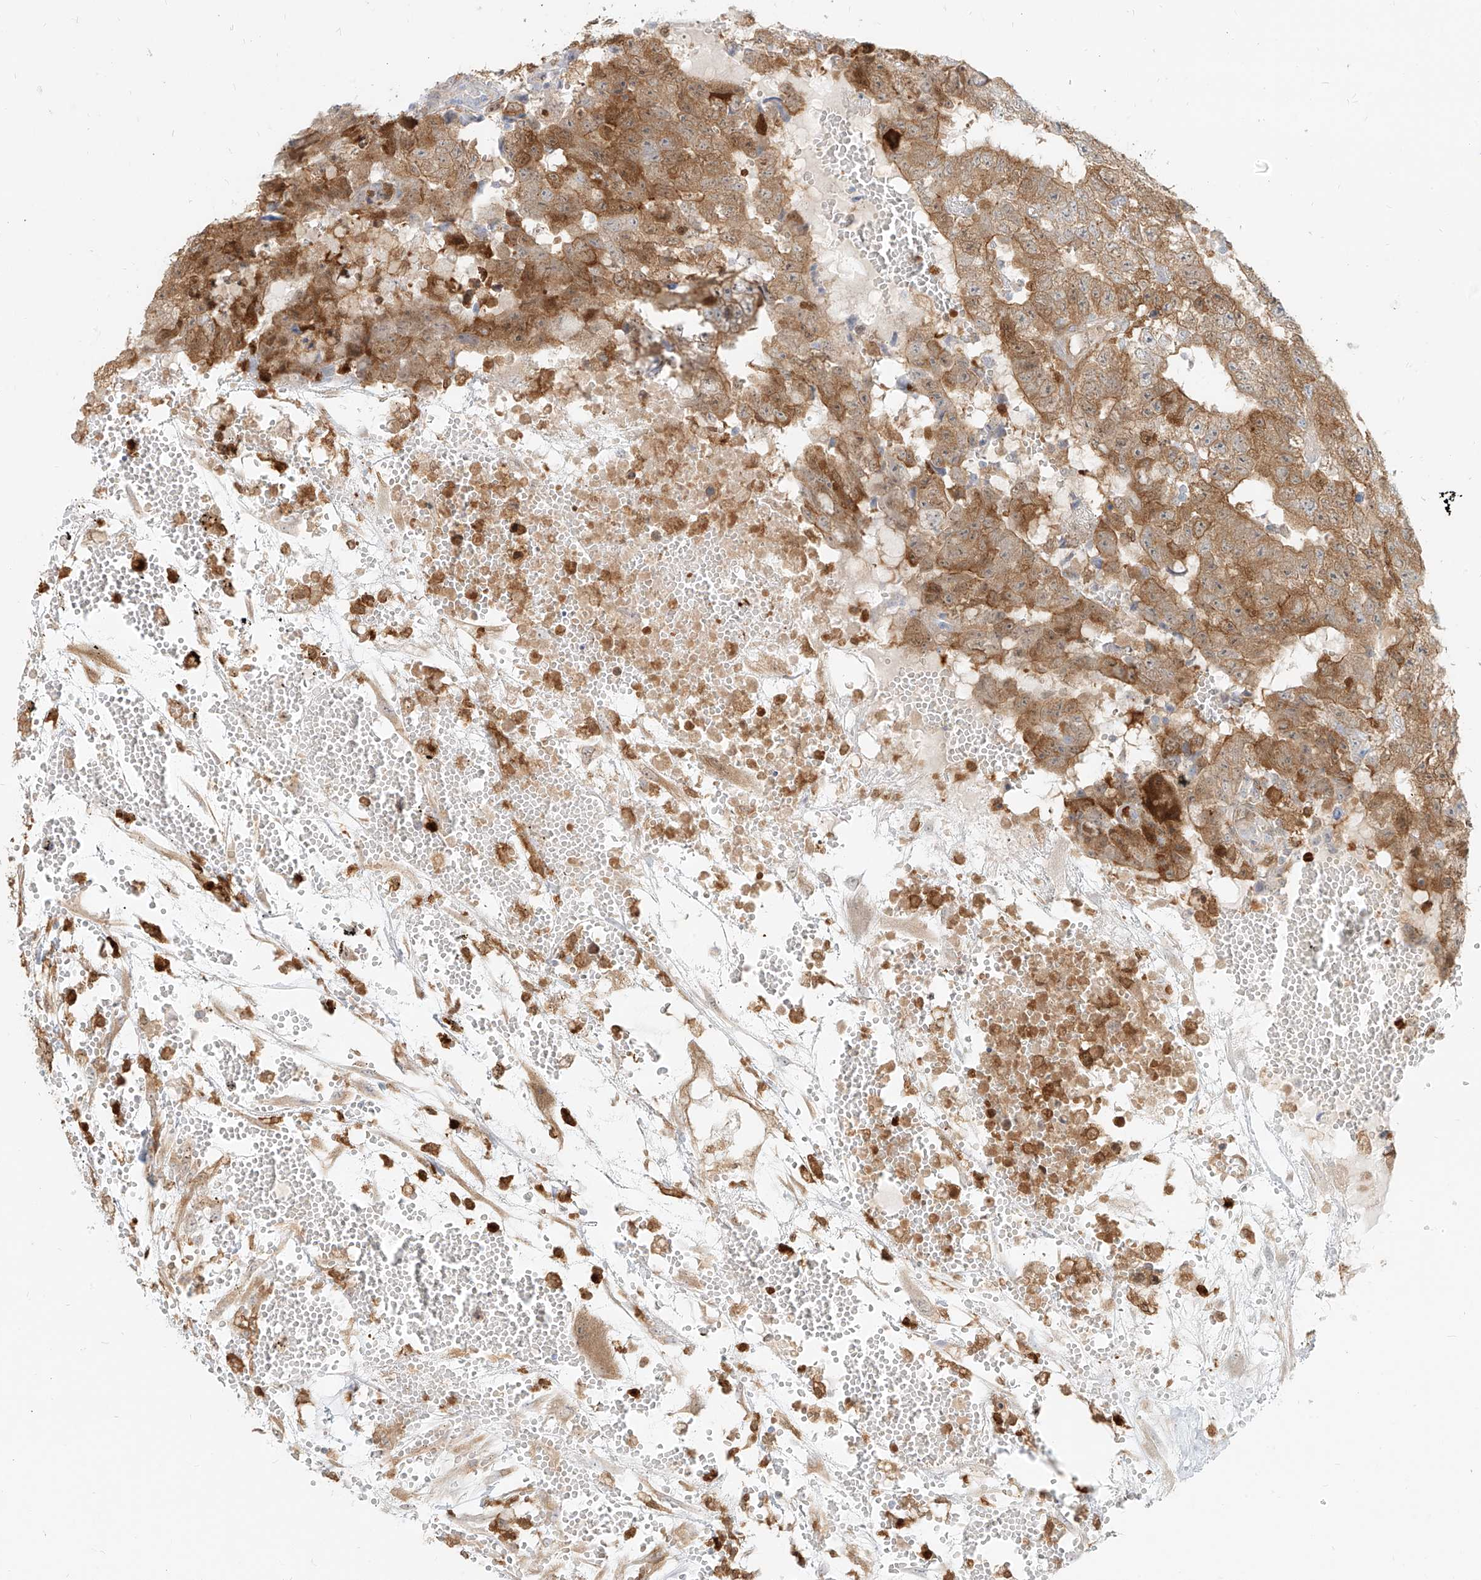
{"staining": {"intensity": "moderate", "quantity": ">75%", "location": "cytoplasmic/membranous"}, "tissue": "testis cancer", "cell_type": "Tumor cells", "image_type": "cancer", "snomed": [{"axis": "morphology", "description": "Carcinoma, Embryonal, NOS"}, {"axis": "topography", "description": "Testis"}], "caption": "Immunohistochemistry (IHC) micrograph of neoplastic tissue: human testis embryonal carcinoma stained using immunohistochemistry exhibits medium levels of moderate protein expression localized specifically in the cytoplasmic/membranous of tumor cells, appearing as a cytoplasmic/membranous brown color.", "gene": "PGD", "patient": {"sex": "male", "age": 25}}